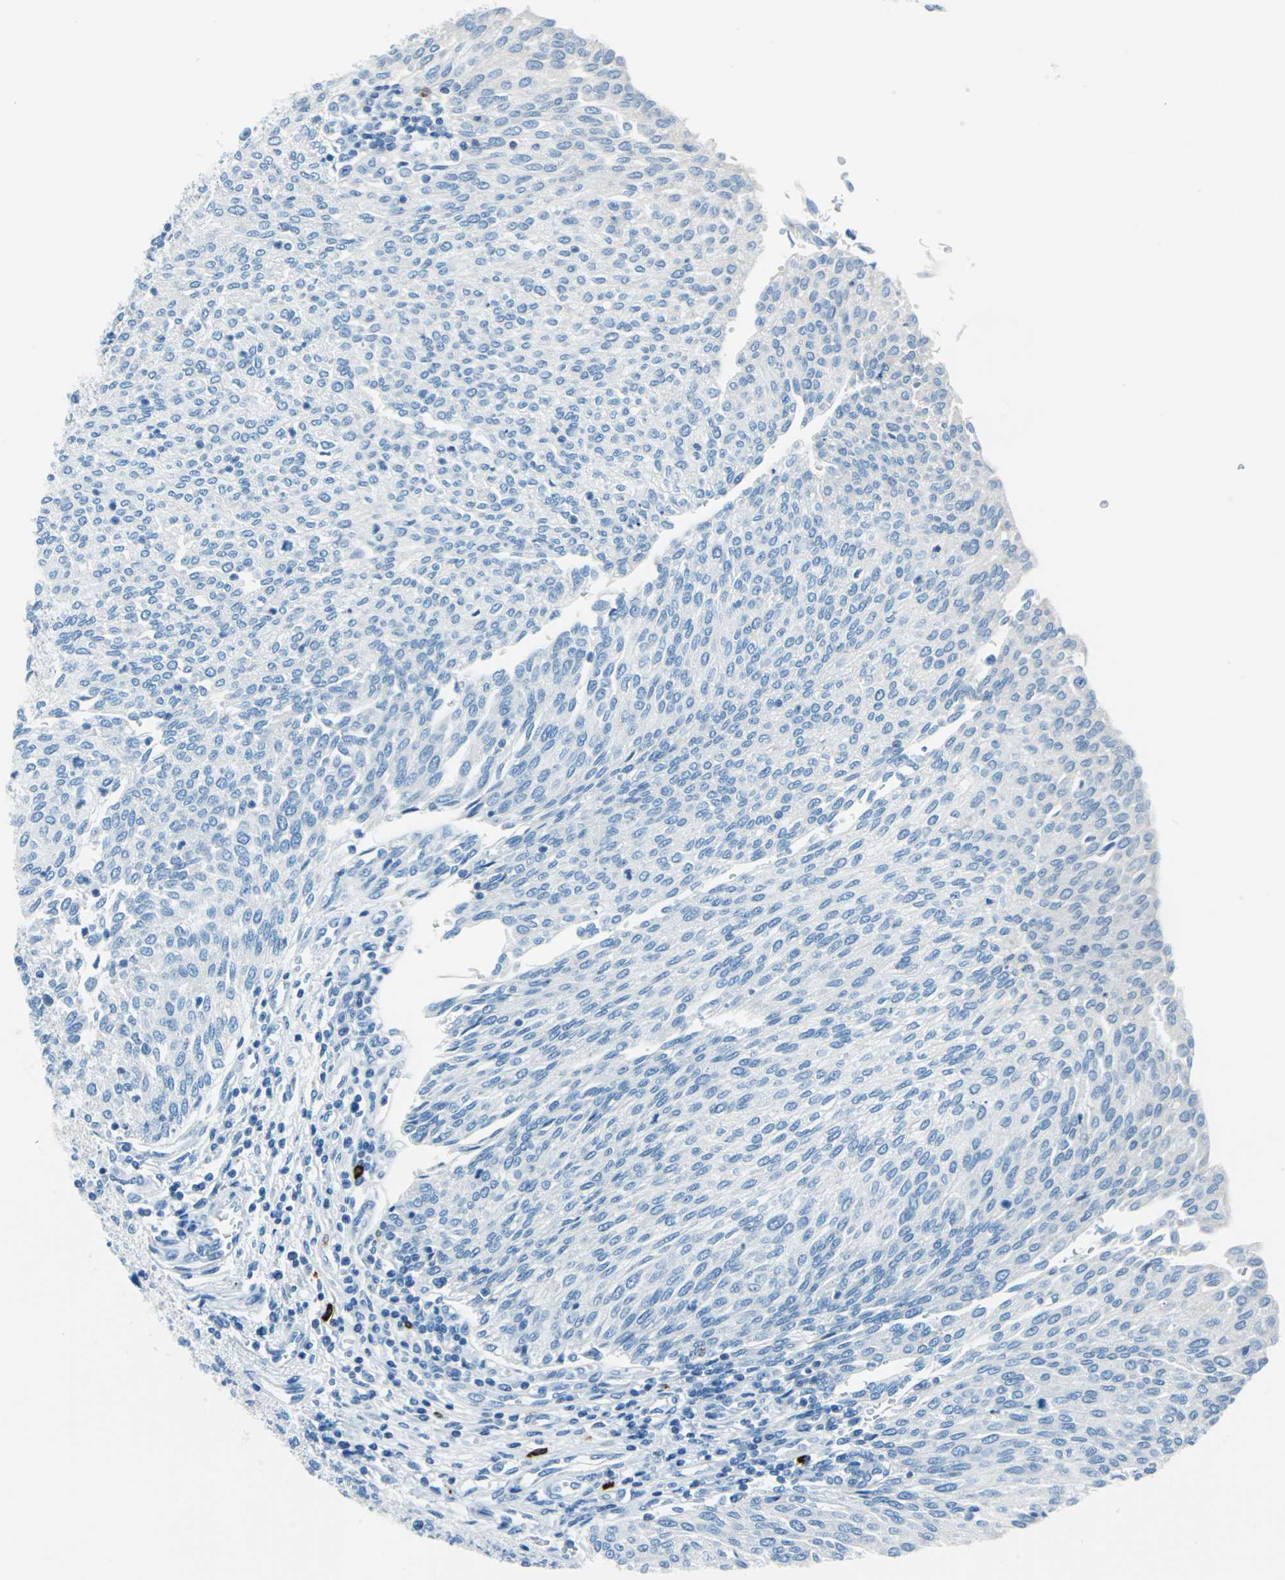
{"staining": {"intensity": "negative", "quantity": "none", "location": "none"}, "tissue": "urothelial cancer", "cell_type": "Tumor cells", "image_type": "cancer", "snomed": [{"axis": "morphology", "description": "Urothelial carcinoma, Low grade"}, {"axis": "topography", "description": "Urinary bladder"}], "caption": "There is no significant staining in tumor cells of low-grade urothelial carcinoma.", "gene": "CPA3", "patient": {"sex": "female", "age": 79}}